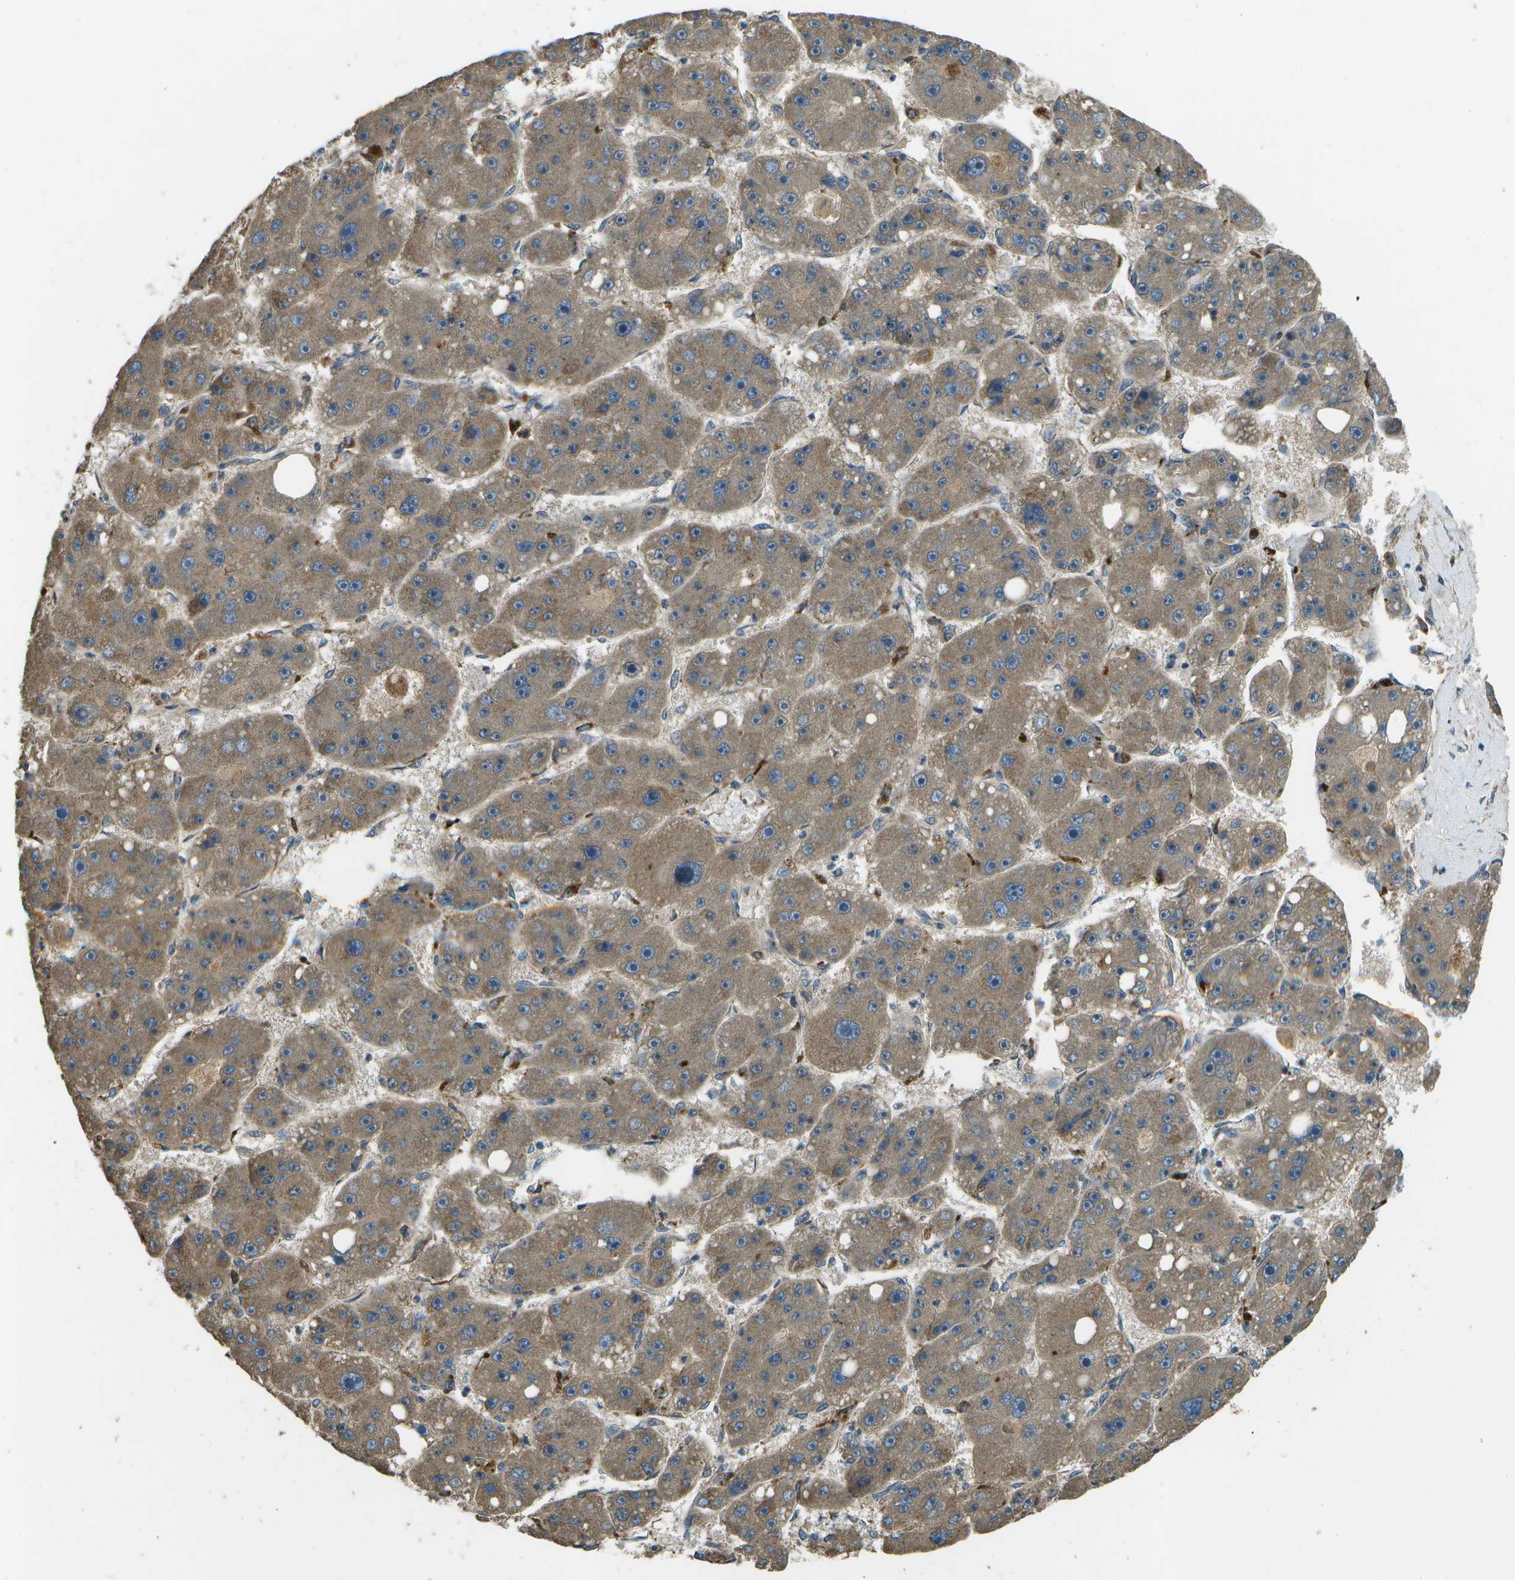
{"staining": {"intensity": "moderate", "quantity": ">75%", "location": "cytoplasmic/membranous"}, "tissue": "liver cancer", "cell_type": "Tumor cells", "image_type": "cancer", "snomed": [{"axis": "morphology", "description": "Carcinoma, Hepatocellular, NOS"}, {"axis": "topography", "description": "Liver"}], "caption": "IHC (DAB) staining of human liver cancer demonstrates moderate cytoplasmic/membranous protein positivity in approximately >75% of tumor cells.", "gene": "PXYLP1", "patient": {"sex": "female", "age": 61}}